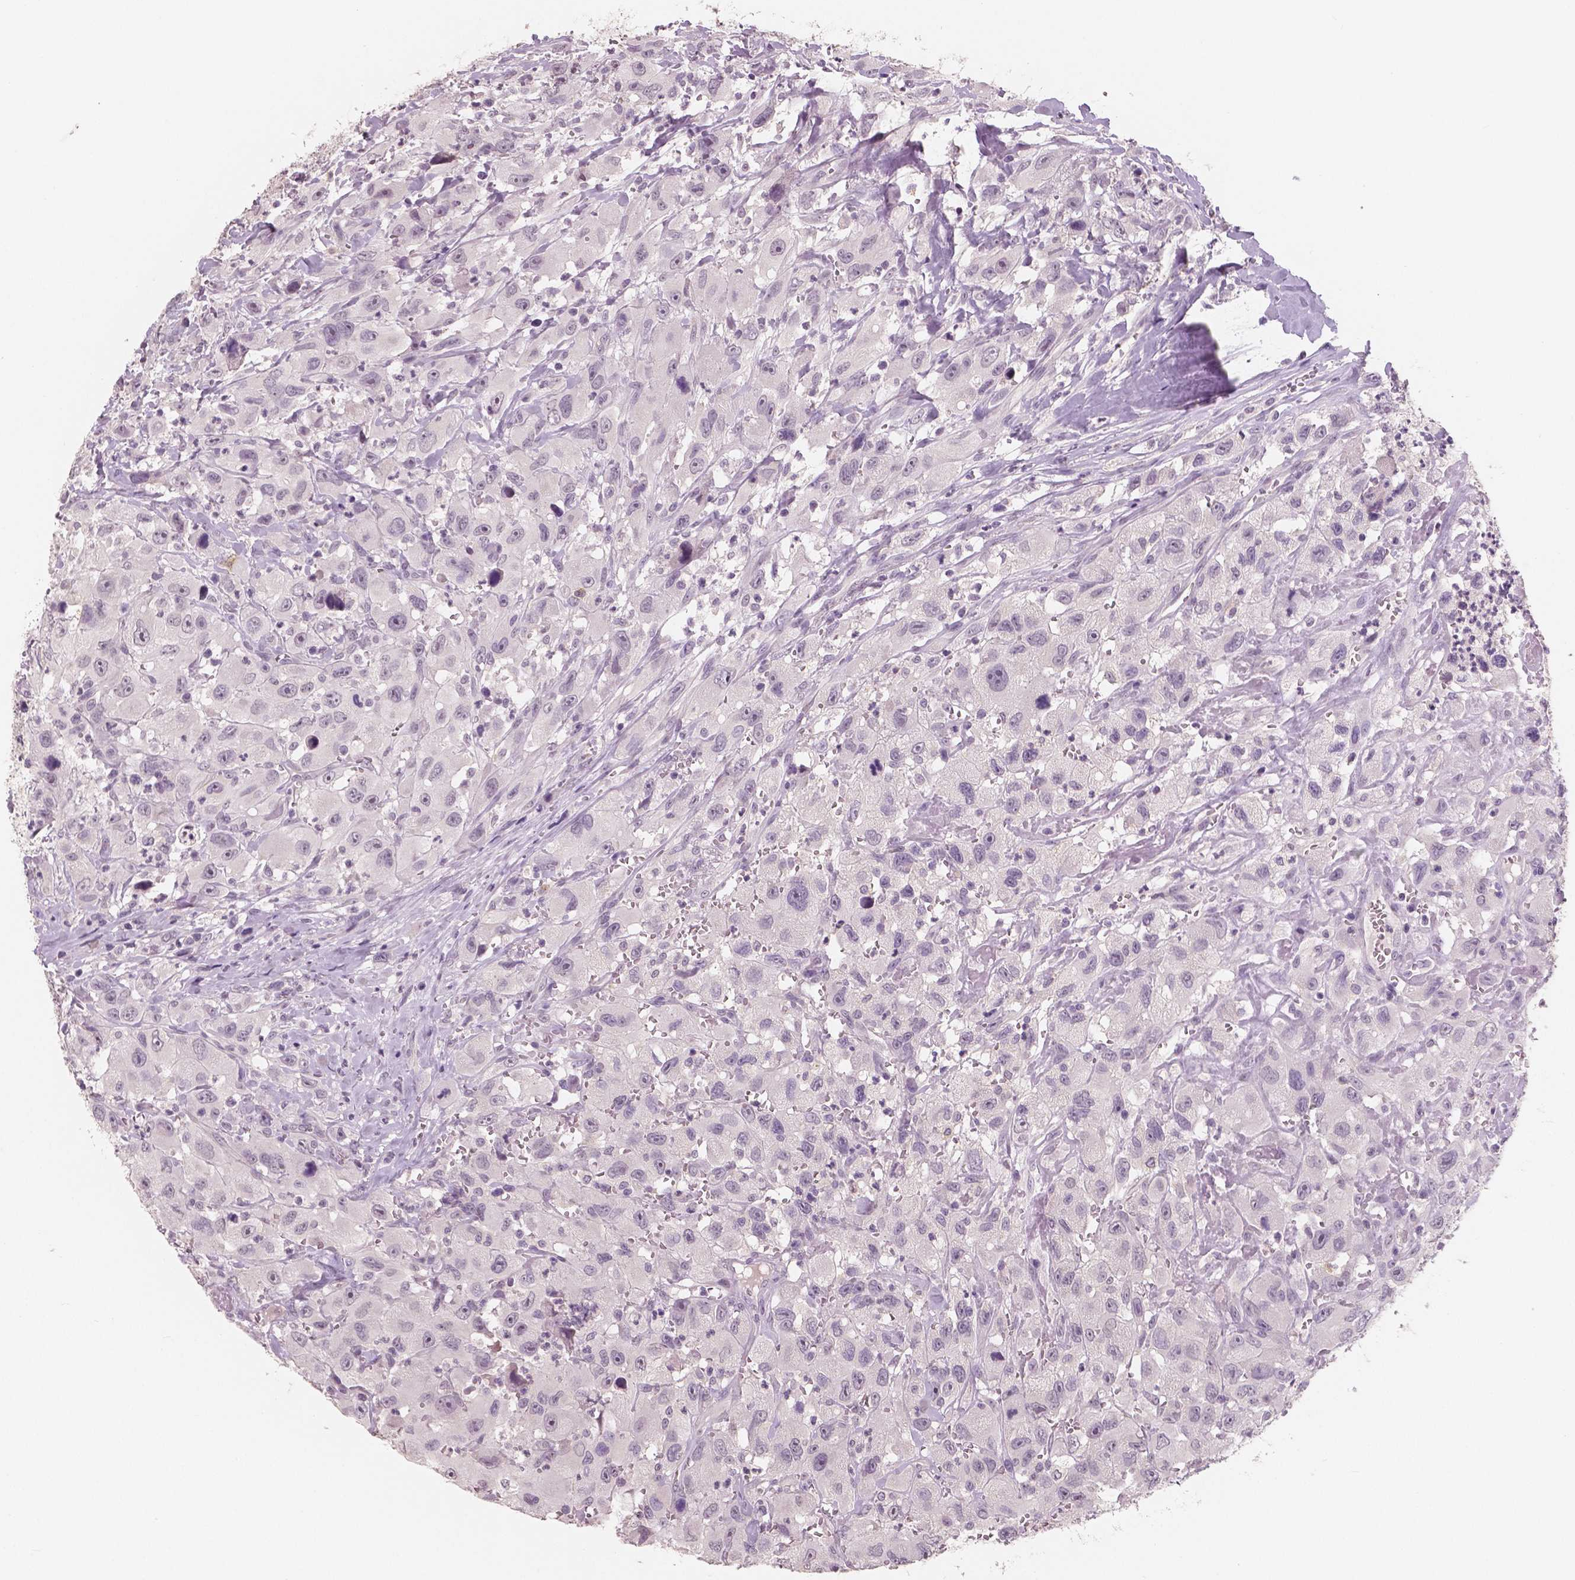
{"staining": {"intensity": "negative", "quantity": "none", "location": "none"}, "tissue": "head and neck cancer", "cell_type": "Tumor cells", "image_type": "cancer", "snomed": [{"axis": "morphology", "description": "Squamous cell carcinoma, NOS"}, {"axis": "morphology", "description": "Squamous cell carcinoma, metastatic, NOS"}, {"axis": "topography", "description": "Oral tissue"}, {"axis": "topography", "description": "Head-Neck"}], "caption": "A photomicrograph of head and neck squamous cell carcinoma stained for a protein displays no brown staining in tumor cells.", "gene": "KIT", "patient": {"sex": "female", "age": 85}}